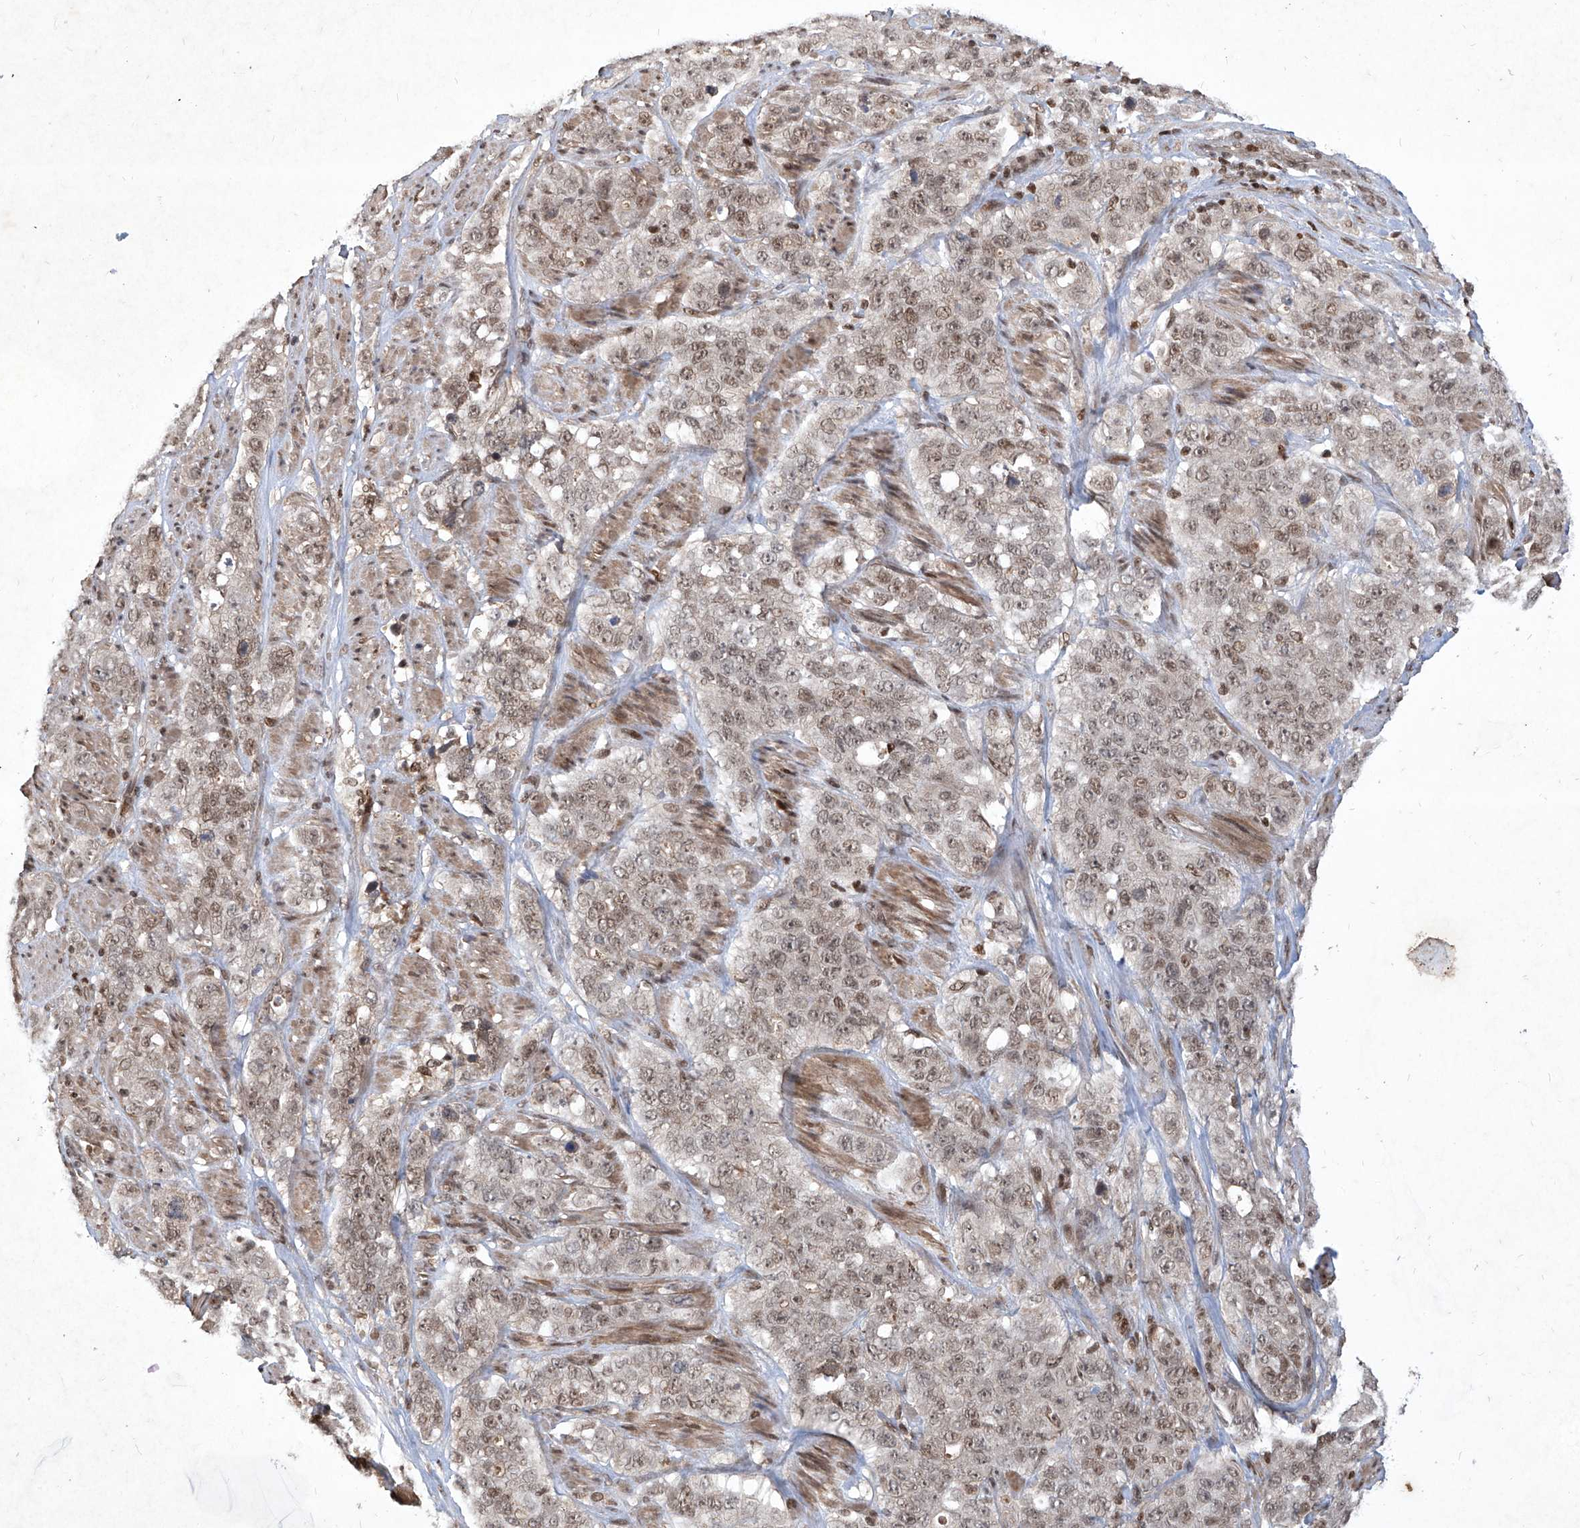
{"staining": {"intensity": "weak", "quantity": ">75%", "location": "nuclear"}, "tissue": "stomach cancer", "cell_type": "Tumor cells", "image_type": "cancer", "snomed": [{"axis": "morphology", "description": "Adenocarcinoma, NOS"}, {"axis": "topography", "description": "Stomach"}], "caption": "Immunohistochemical staining of adenocarcinoma (stomach) shows low levels of weak nuclear positivity in about >75% of tumor cells.", "gene": "IRF2", "patient": {"sex": "male", "age": 48}}